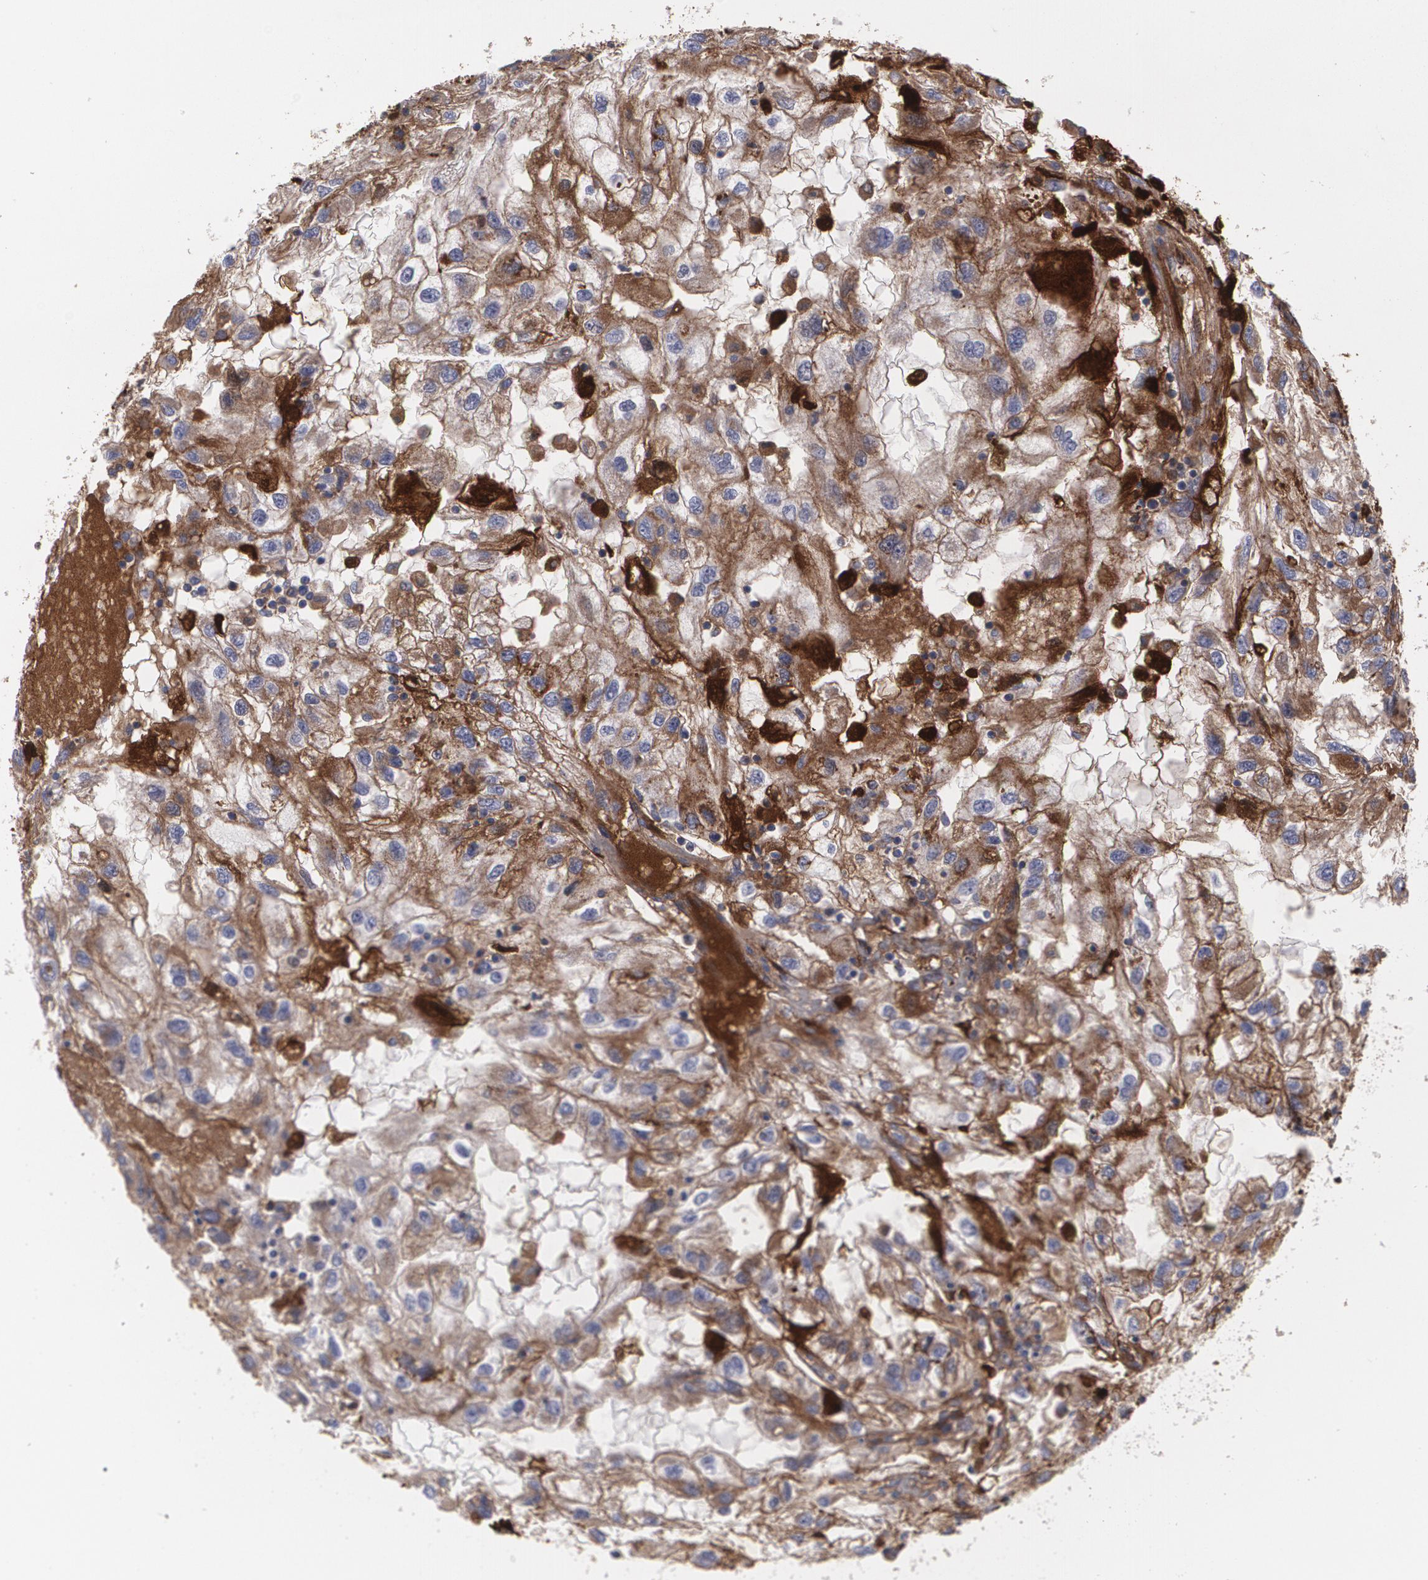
{"staining": {"intensity": "strong", "quantity": ">75%", "location": "cytoplasmic/membranous"}, "tissue": "renal cancer", "cell_type": "Tumor cells", "image_type": "cancer", "snomed": [{"axis": "morphology", "description": "Adenocarcinoma, uncertain malignant potential"}, {"axis": "topography", "description": "Kidney"}], "caption": "Immunohistochemical staining of renal adenocarcinoma,  uncertain malignant potential shows strong cytoplasmic/membranous protein positivity in approximately >75% of tumor cells. (Stains: DAB (3,3'-diaminobenzidine) in brown, nuclei in blue, Microscopy: brightfield microscopy at high magnification).", "gene": "FBLN1", "patient": {"sex": "male", "age": 63}}